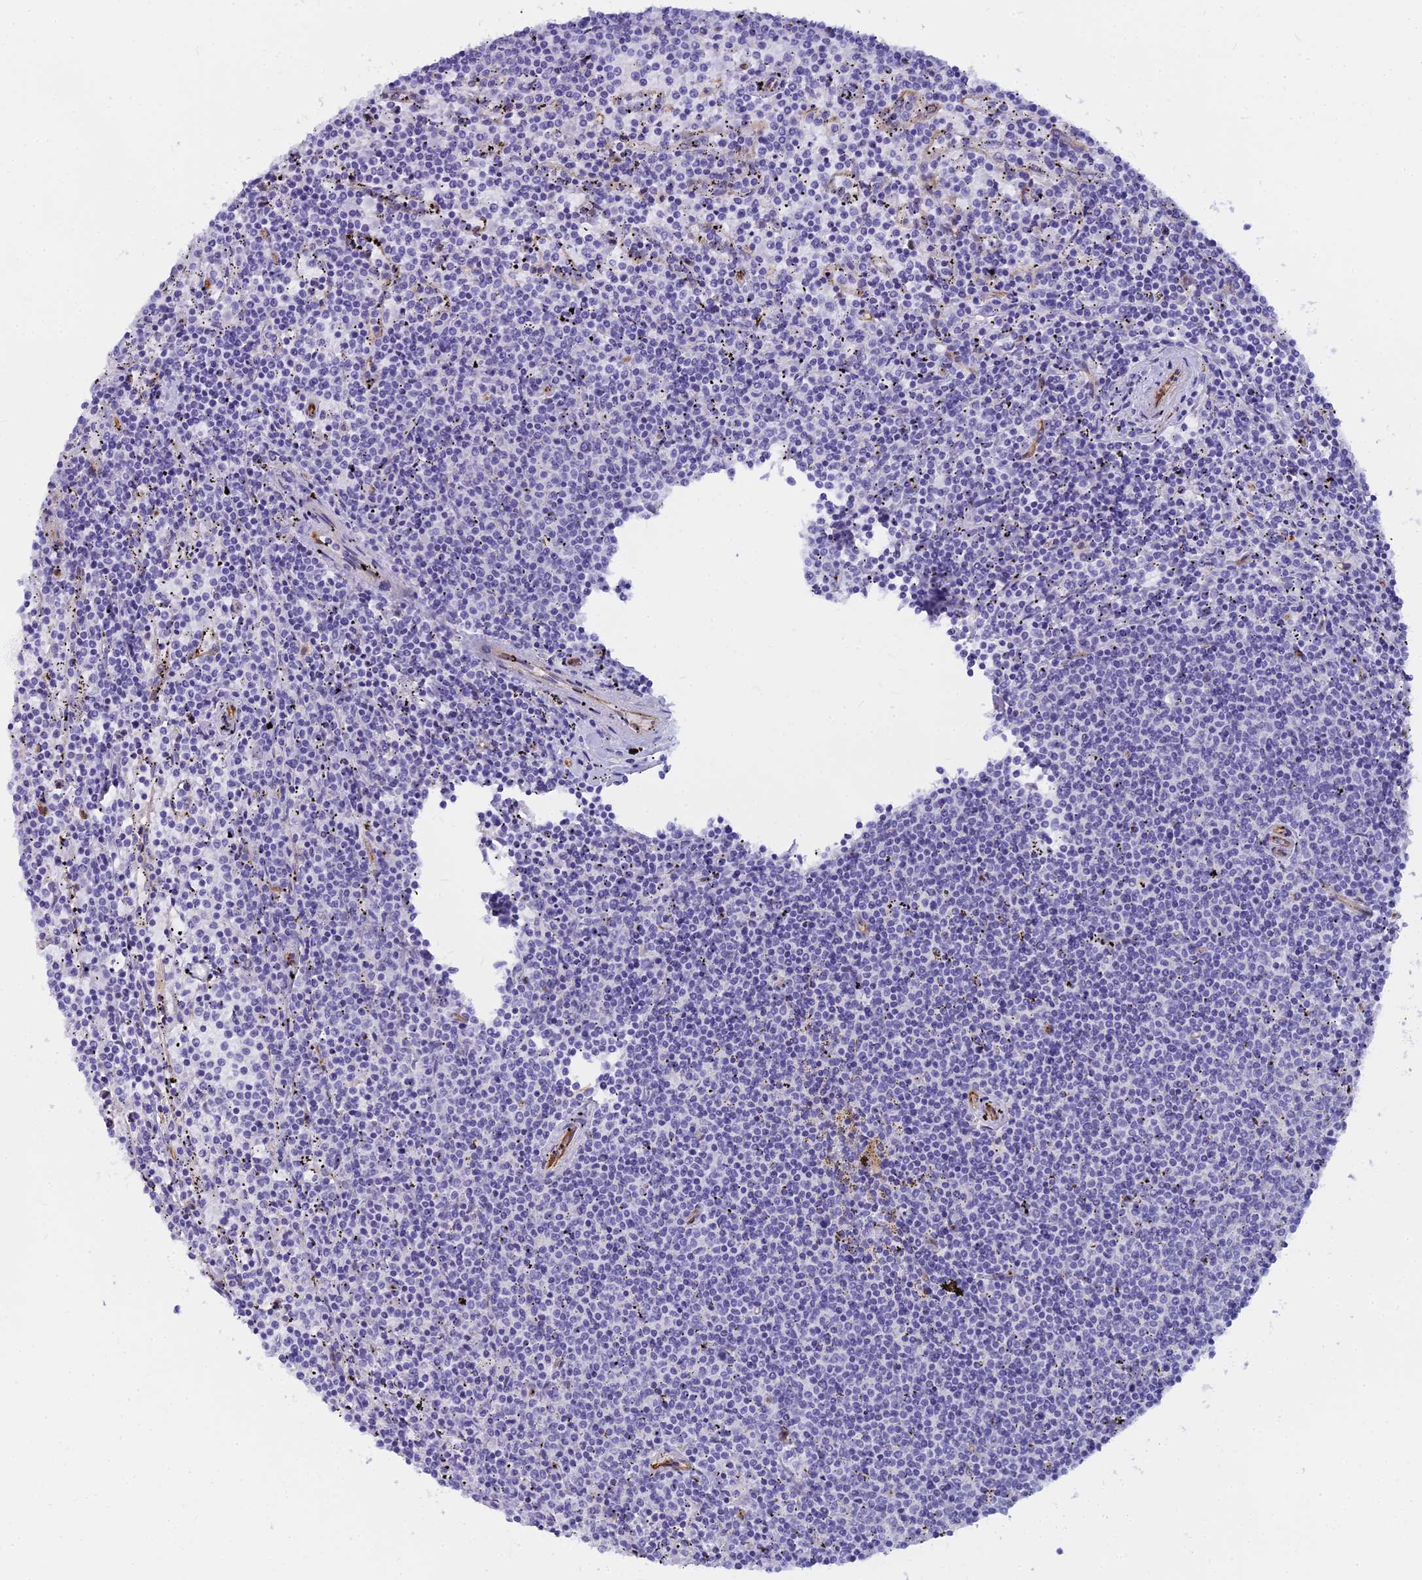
{"staining": {"intensity": "negative", "quantity": "none", "location": "none"}, "tissue": "lymphoma", "cell_type": "Tumor cells", "image_type": "cancer", "snomed": [{"axis": "morphology", "description": "Malignant lymphoma, non-Hodgkin's type, Low grade"}, {"axis": "topography", "description": "Spleen"}], "caption": "Human low-grade malignant lymphoma, non-Hodgkin's type stained for a protein using immunohistochemistry (IHC) demonstrates no staining in tumor cells.", "gene": "EVI2A", "patient": {"sex": "female", "age": 50}}